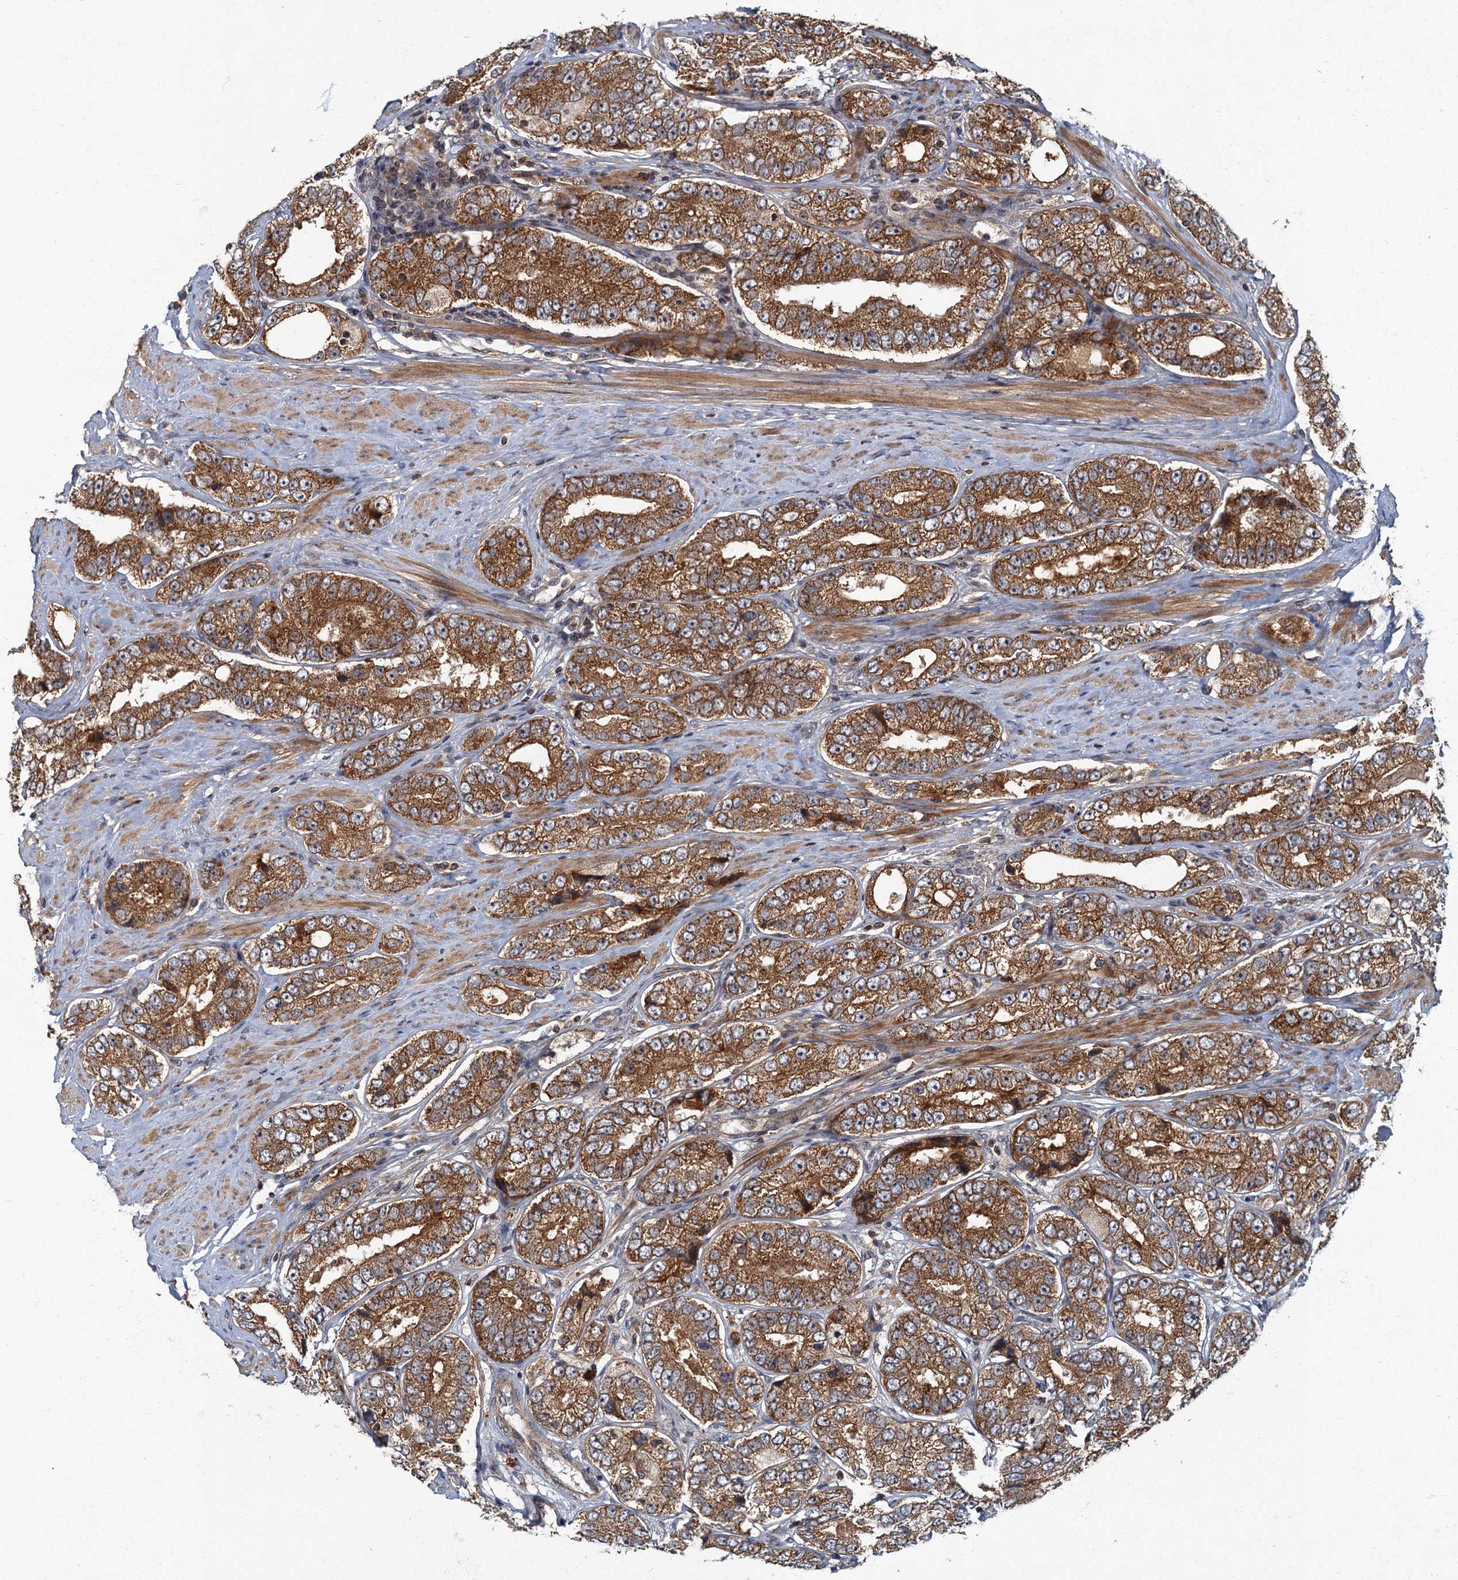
{"staining": {"intensity": "moderate", "quantity": ">75%", "location": "cytoplasmic/membranous"}, "tissue": "prostate cancer", "cell_type": "Tumor cells", "image_type": "cancer", "snomed": [{"axis": "morphology", "description": "Adenocarcinoma, High grade"}, {"axis": "topography", "description": "Prostate"}], "caption": "Tumor cells show medium levels of moderate cytoplasmic/membranous expression in approximately >75% of cells in human prostate cancer (high-grade adenocarcinoma). (Brightfield microscopy of DAB IHC at high magnification).", "gene": "SLC11A2", "patient": {"sex": "male", "age": 56}}